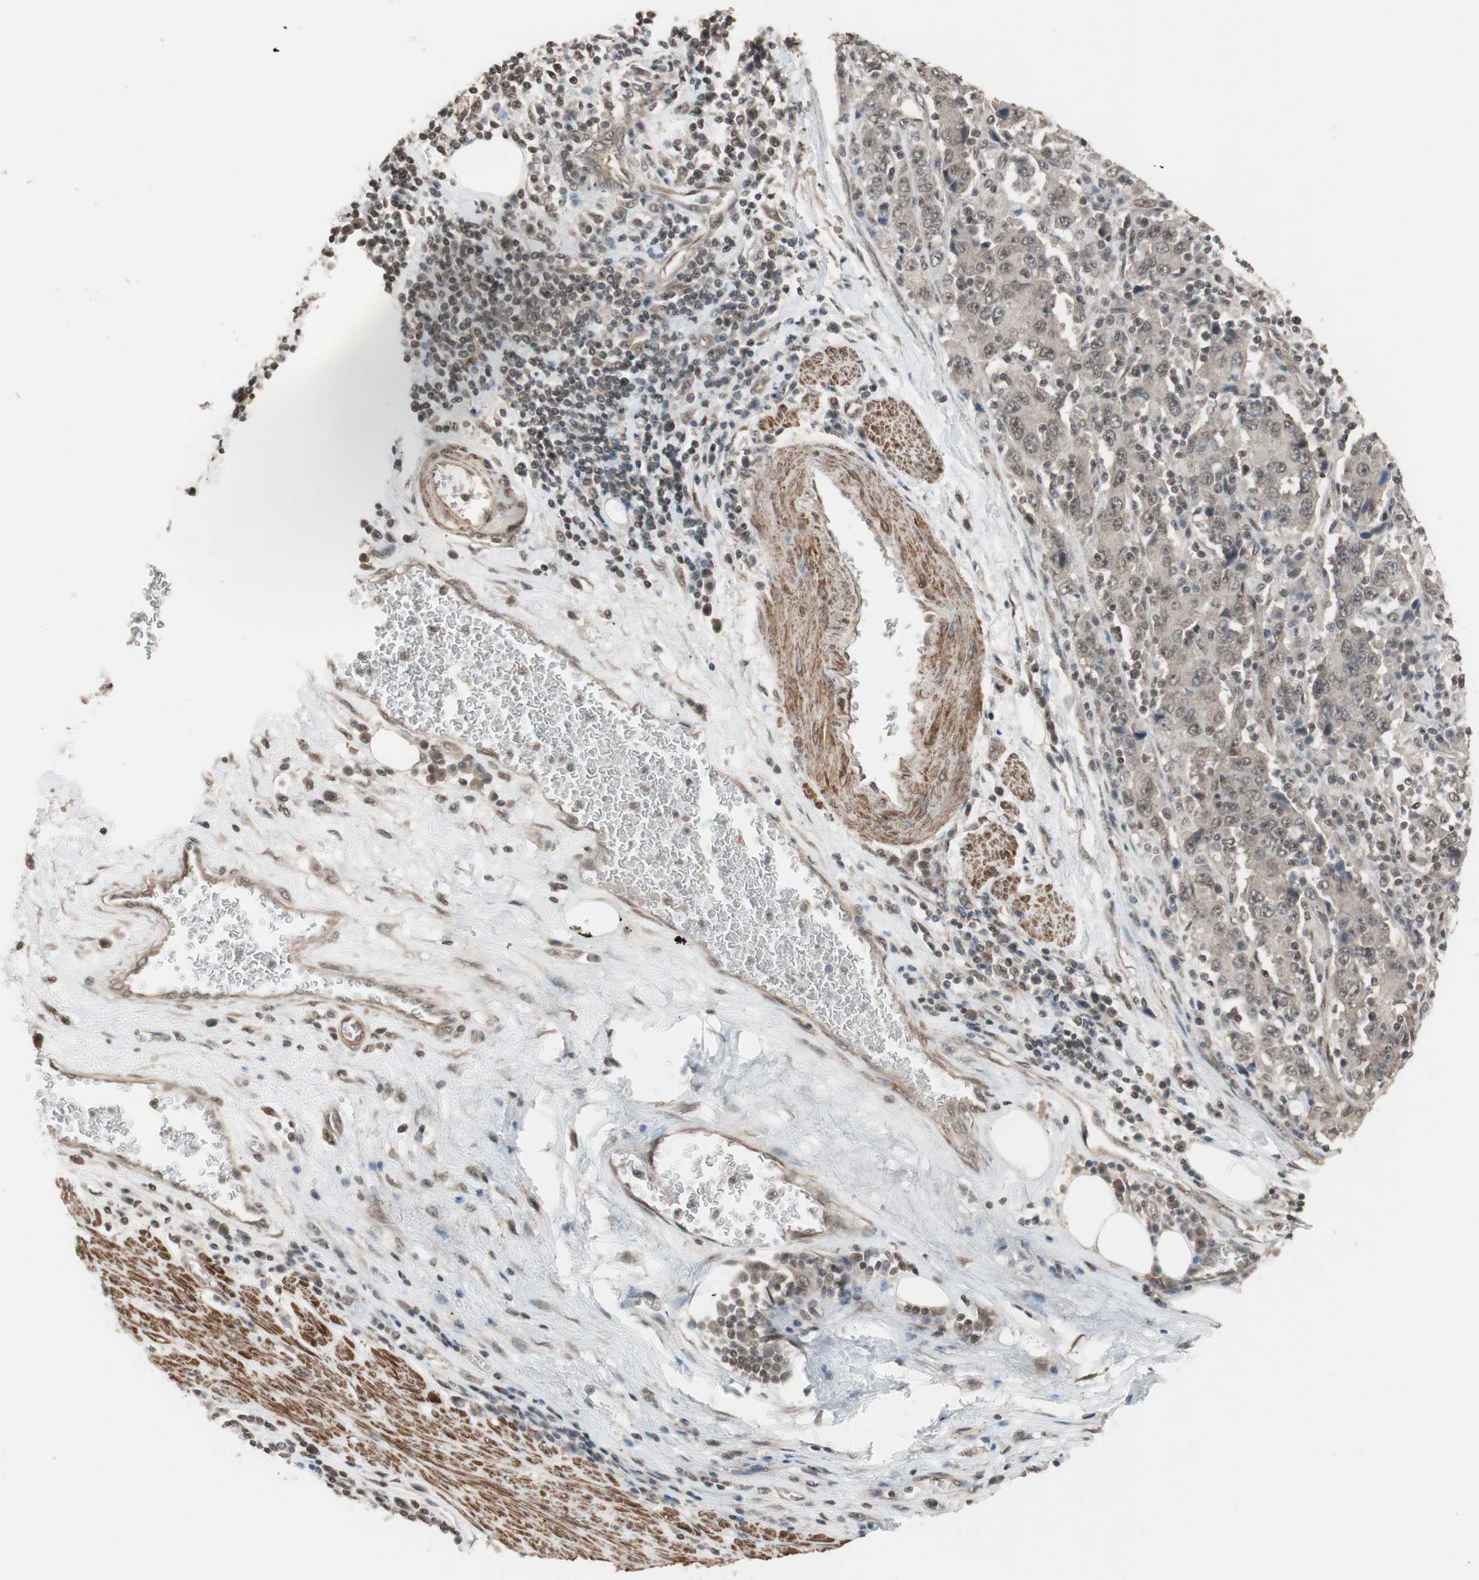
{"staining": {"intensity": "weak", "quantity": "25%-75%", "location": "cytoplasmic/membranous,nuclear"}, "tissue": "stomach cancer", "cell_type": "Tumor cells", "image_type": "cancer", "snomed": [{"axis": "morphology", "description": "Normal tissue, NOS"}, {"axis": "morphology", "description": "Adenocarcinoma, NOS"}, {"axis": "topography", "description": "Stomach, upper"}, {"axis": "topography", "description": "Stomach"}], "caption": "About 25%-75% of tumor cells in human stomach adenocarcinoma exhibit weak cytoplasmic/membranous and nuclear protein staining as visualized by brown immunohistochemical staining.", "gene": "DRAP1", "patient": {"sex": "male", "age": 59}}